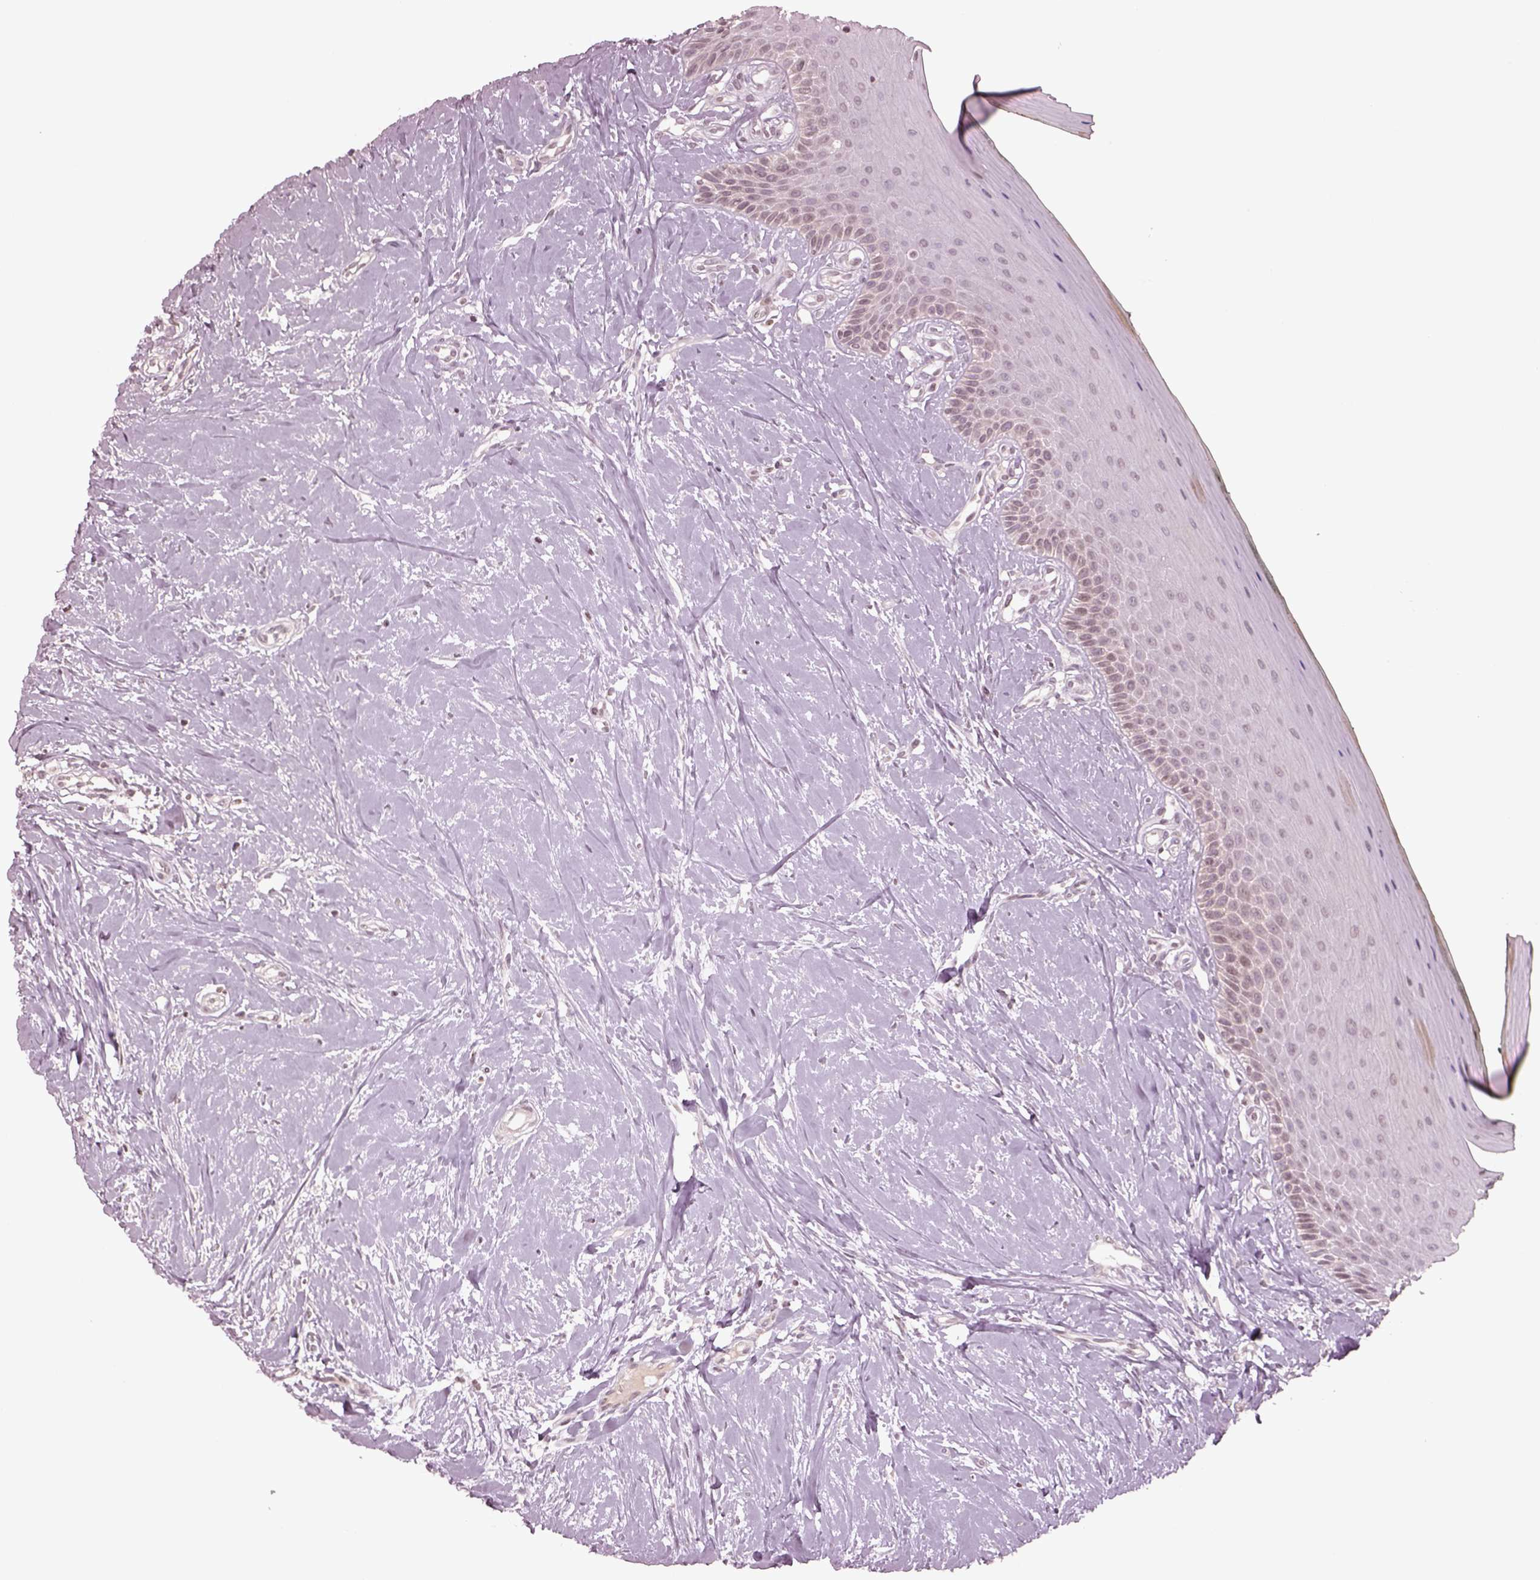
{"staining": {"intensity": "negative", "quantity": "none", "location": "none"}, "tissue": "oral mucosa", "cell_type": "Squamous epithelial cells", "image_type": "normal", "snomed": [{"axis": "morphology", "description": "Normal tissue, NOS"}, {"axis": "topography", "description": "Oral tissue"}], "caption": "Histopathology image shows no significant protein expression in squamous epithelial cells of benign oral mucosa. Brightfield microscopy of immunohistochemistry (IHC) stained with DAB (brown) and hematoxylin (blue), captured at high magnification.", "gene": "GRM4", "patient": {"sex": "female", "age": 43}}